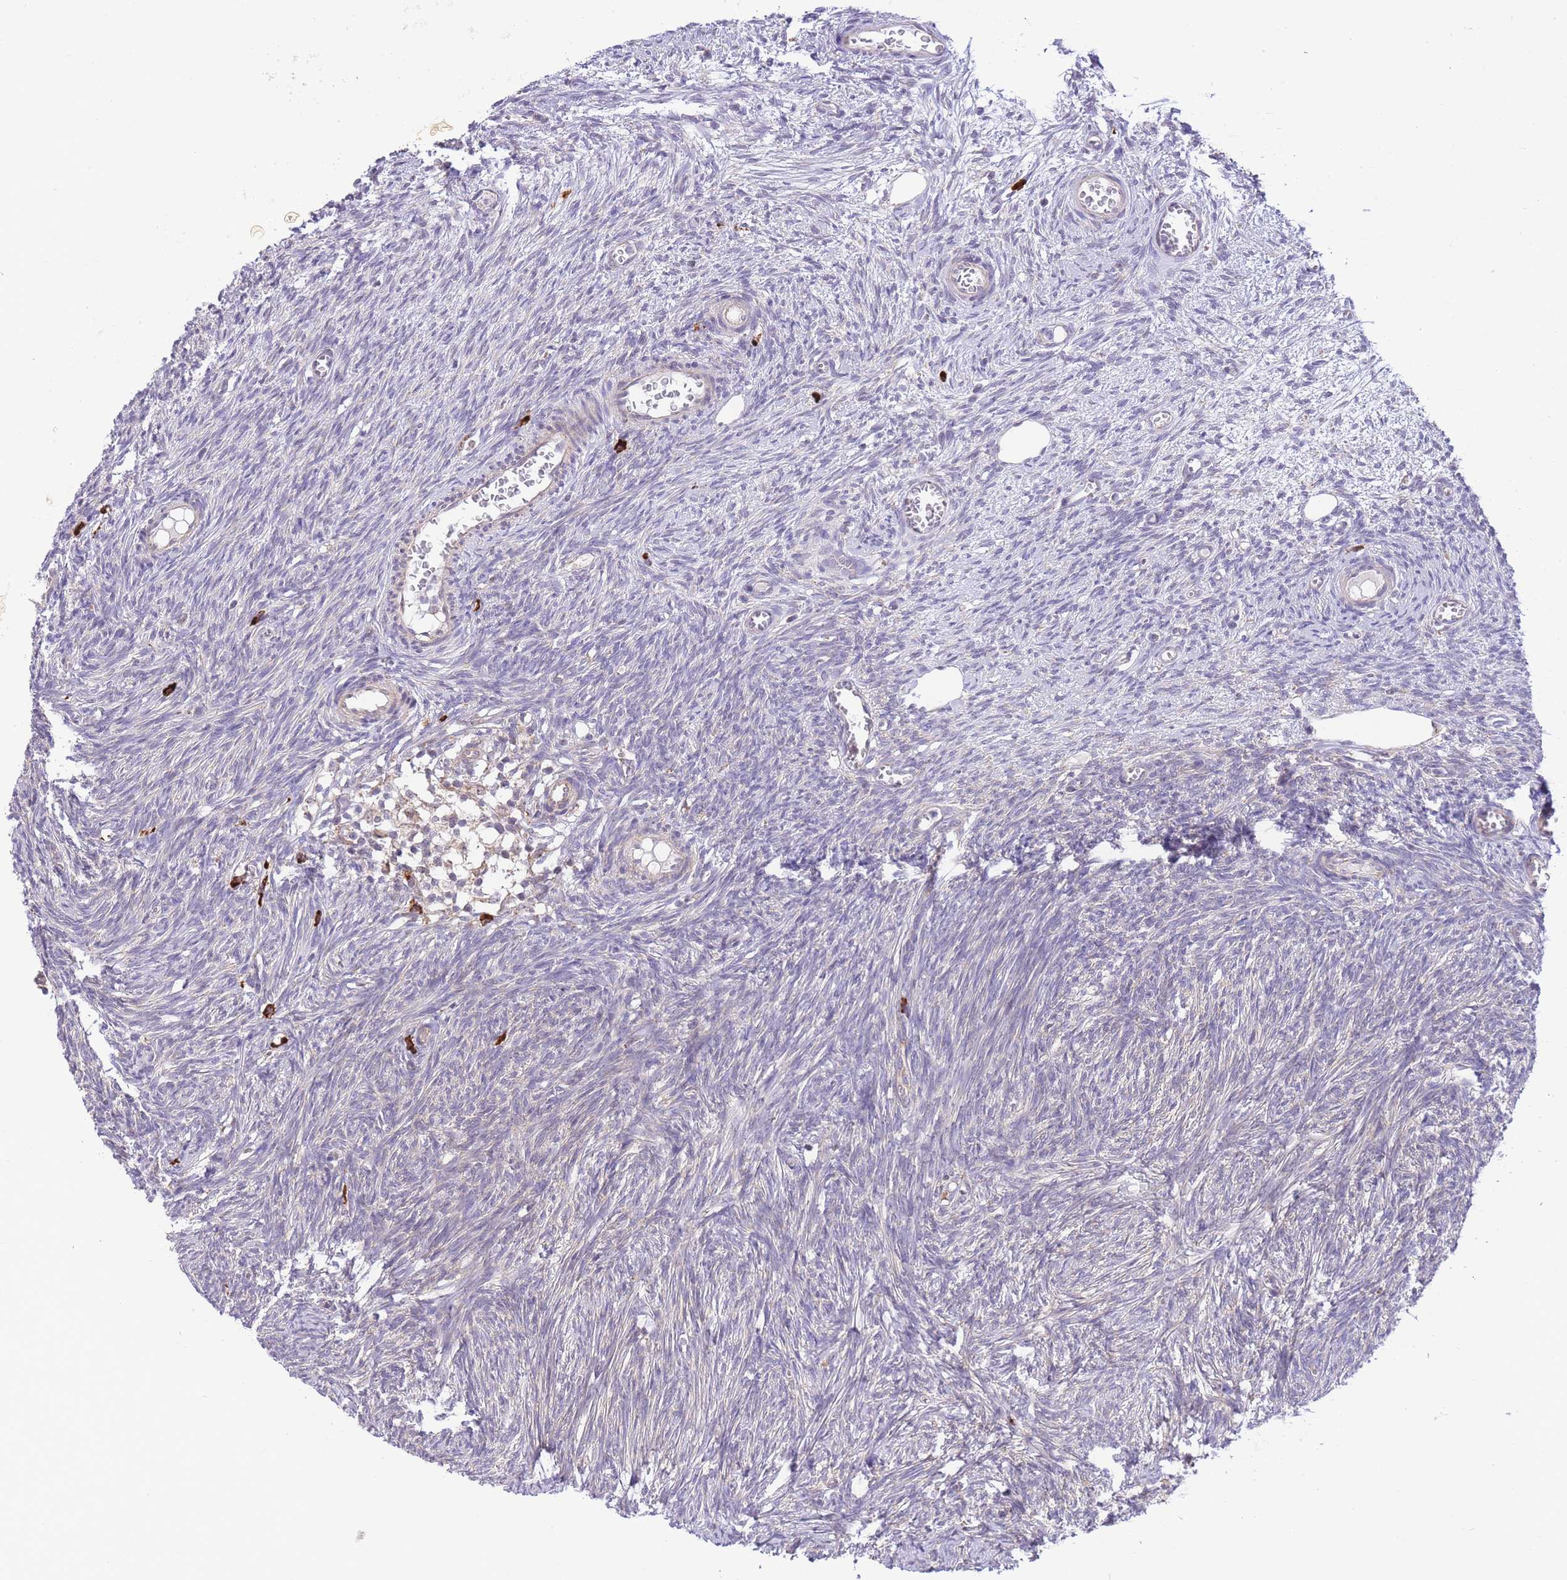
{"staining": {"intensity": "weak", "quantity": "<25%", "location": "cytoplasmic/membranous,nuclear"}, "tissue": "ovary", "cell_type": "Ovarian stroma cells", "image_type": "normal", "snomed": [{"axis": "morphology", "description": "Normal tissue, NOS"}, {"axis": "topography", "description": "Ovary"}], "caption": "An immunohistochemistry histopathology image of normal ovary is shown. There is no staining in ovarian stroma cells of ovary.", "gene": "EXOSC8", "patient": {"sex": "female", "age": 44}}